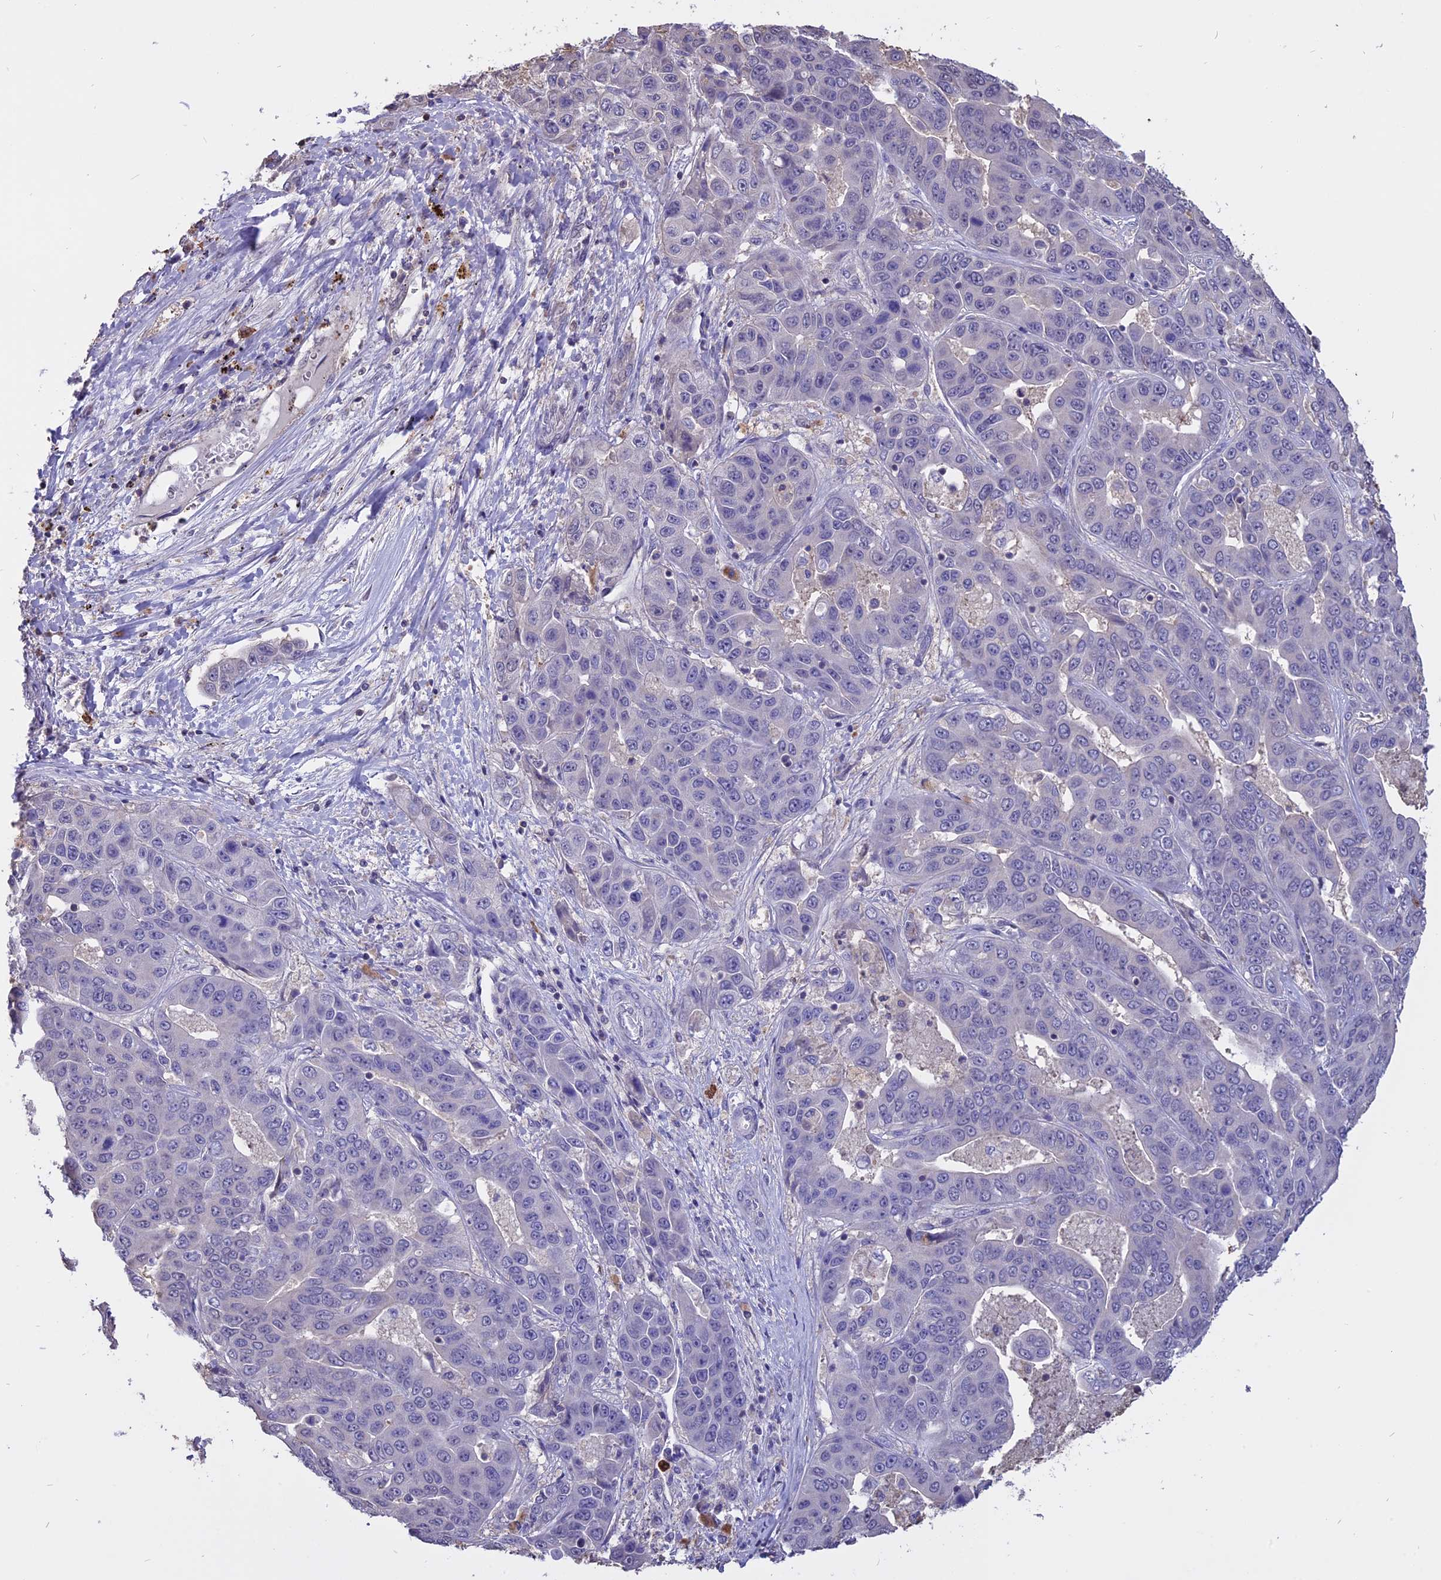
{"staining": {"intensity": "negative", "quantity": "none", "location": "none"}, "tissue": "liver cancer", "cell_type": "Tumor cells", "image_type": "cancer", "snomed": [{"axis": "morphology", "description": "Cholangiocarcinoma"}, {"axis": "topography", "description": "Liver"}], "caption": "Immunohistochemical staining of cholangiocarcinoma (liver) demonstrates no significant staining in tumor cells. (Immunohistochemistry (ihc), brightfield microscopy, high magnification).", "gene": "CARMIL2", "patient": {"sex": "female", "age": 52}}